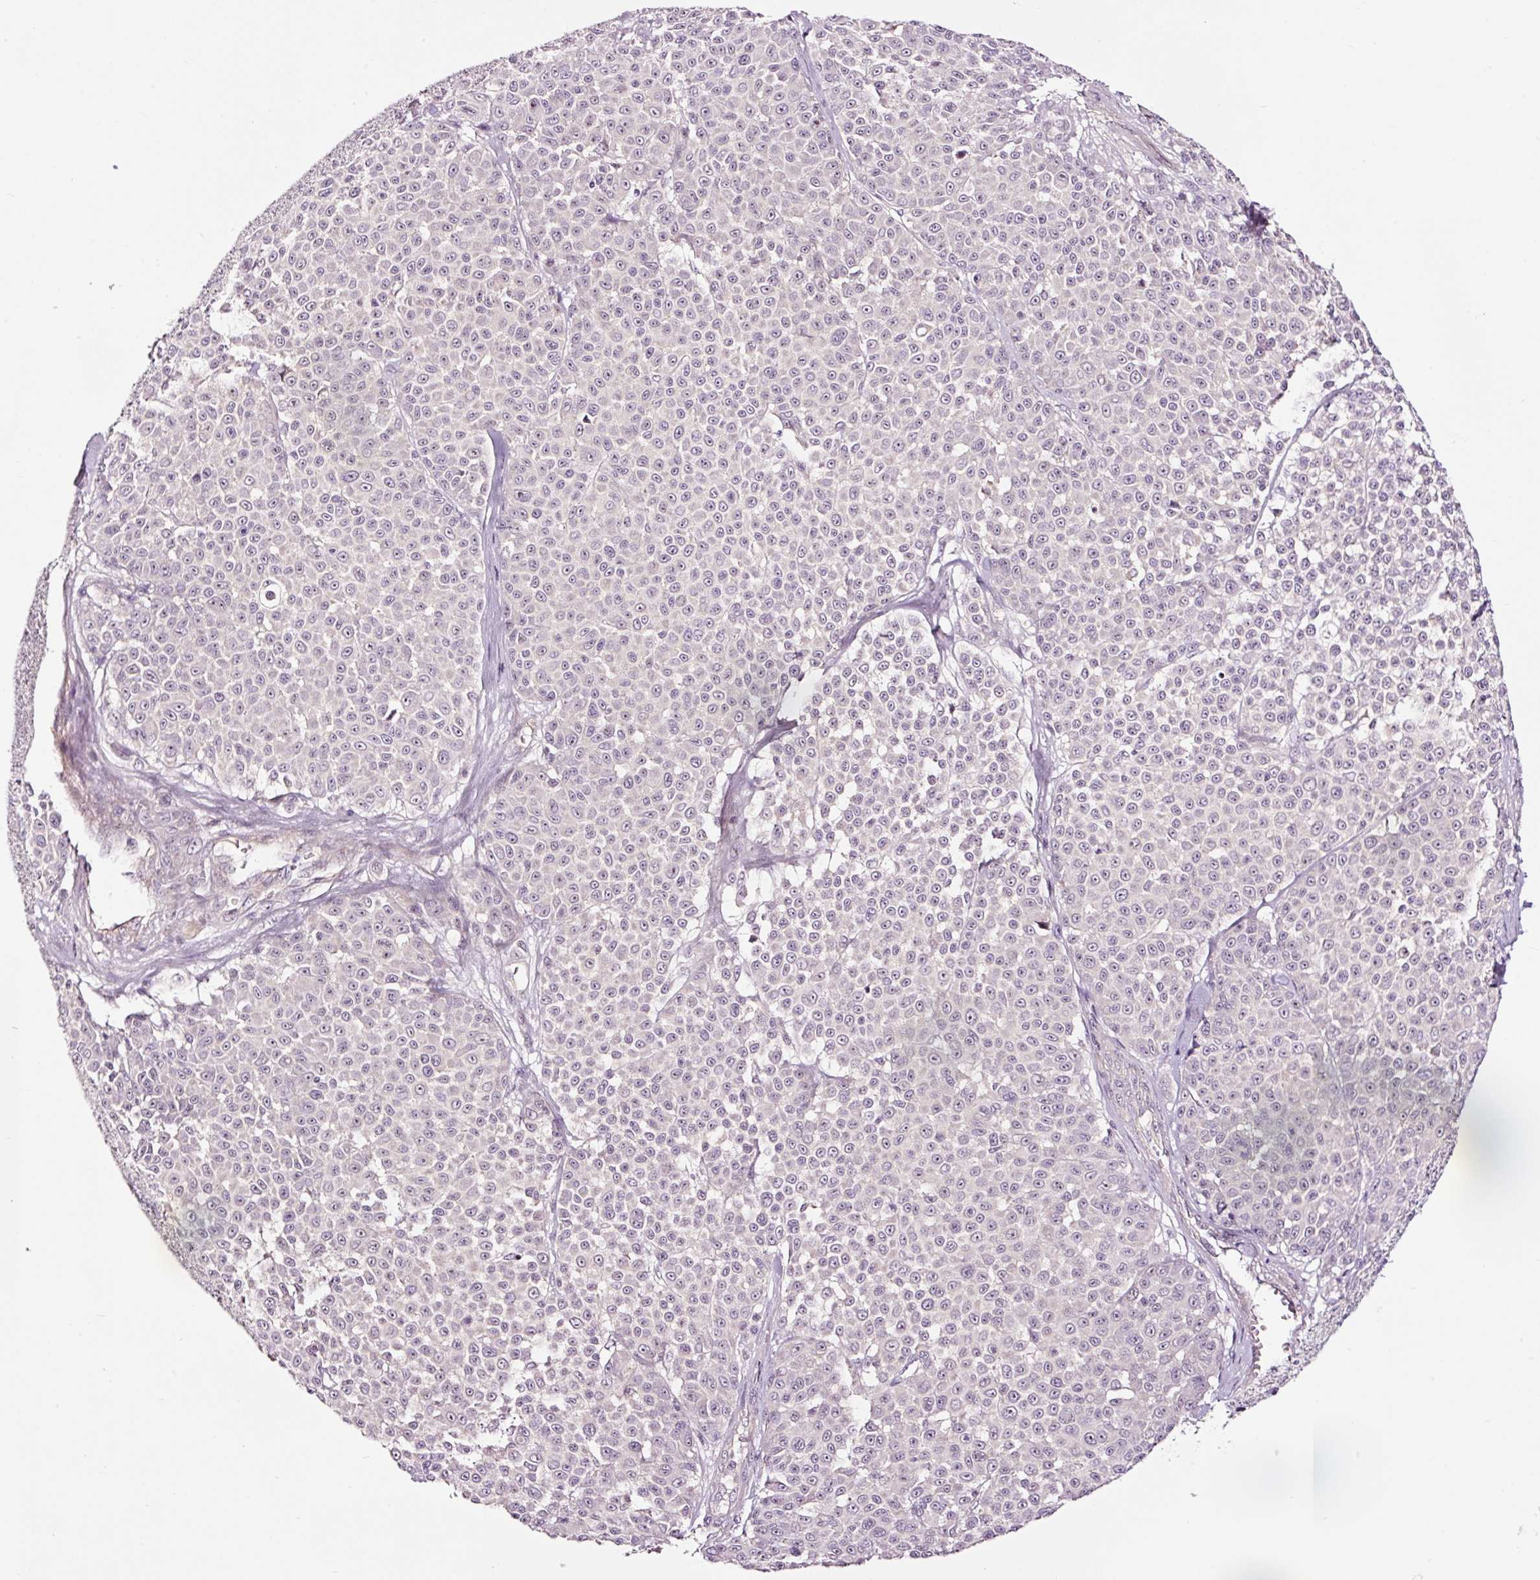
{"staining": {"intensity": "negative", "quantity": "none", "location": "none"}, "tissue": "melanoma", "cell_type": "Tumor cells", "image_type": "cancer", "snomed": [{"axis": "morphology", "description": "Malignant melanoma, NOS"}, {"axis": "topography", "description": "Skin"}], "caption": "Malignant melanoma stained for a protein using immunohistochemistry (IHC) displays no staining tumor cells.", "gene": "UTP14A", "patient": {"sex": "male", "age": 46}}